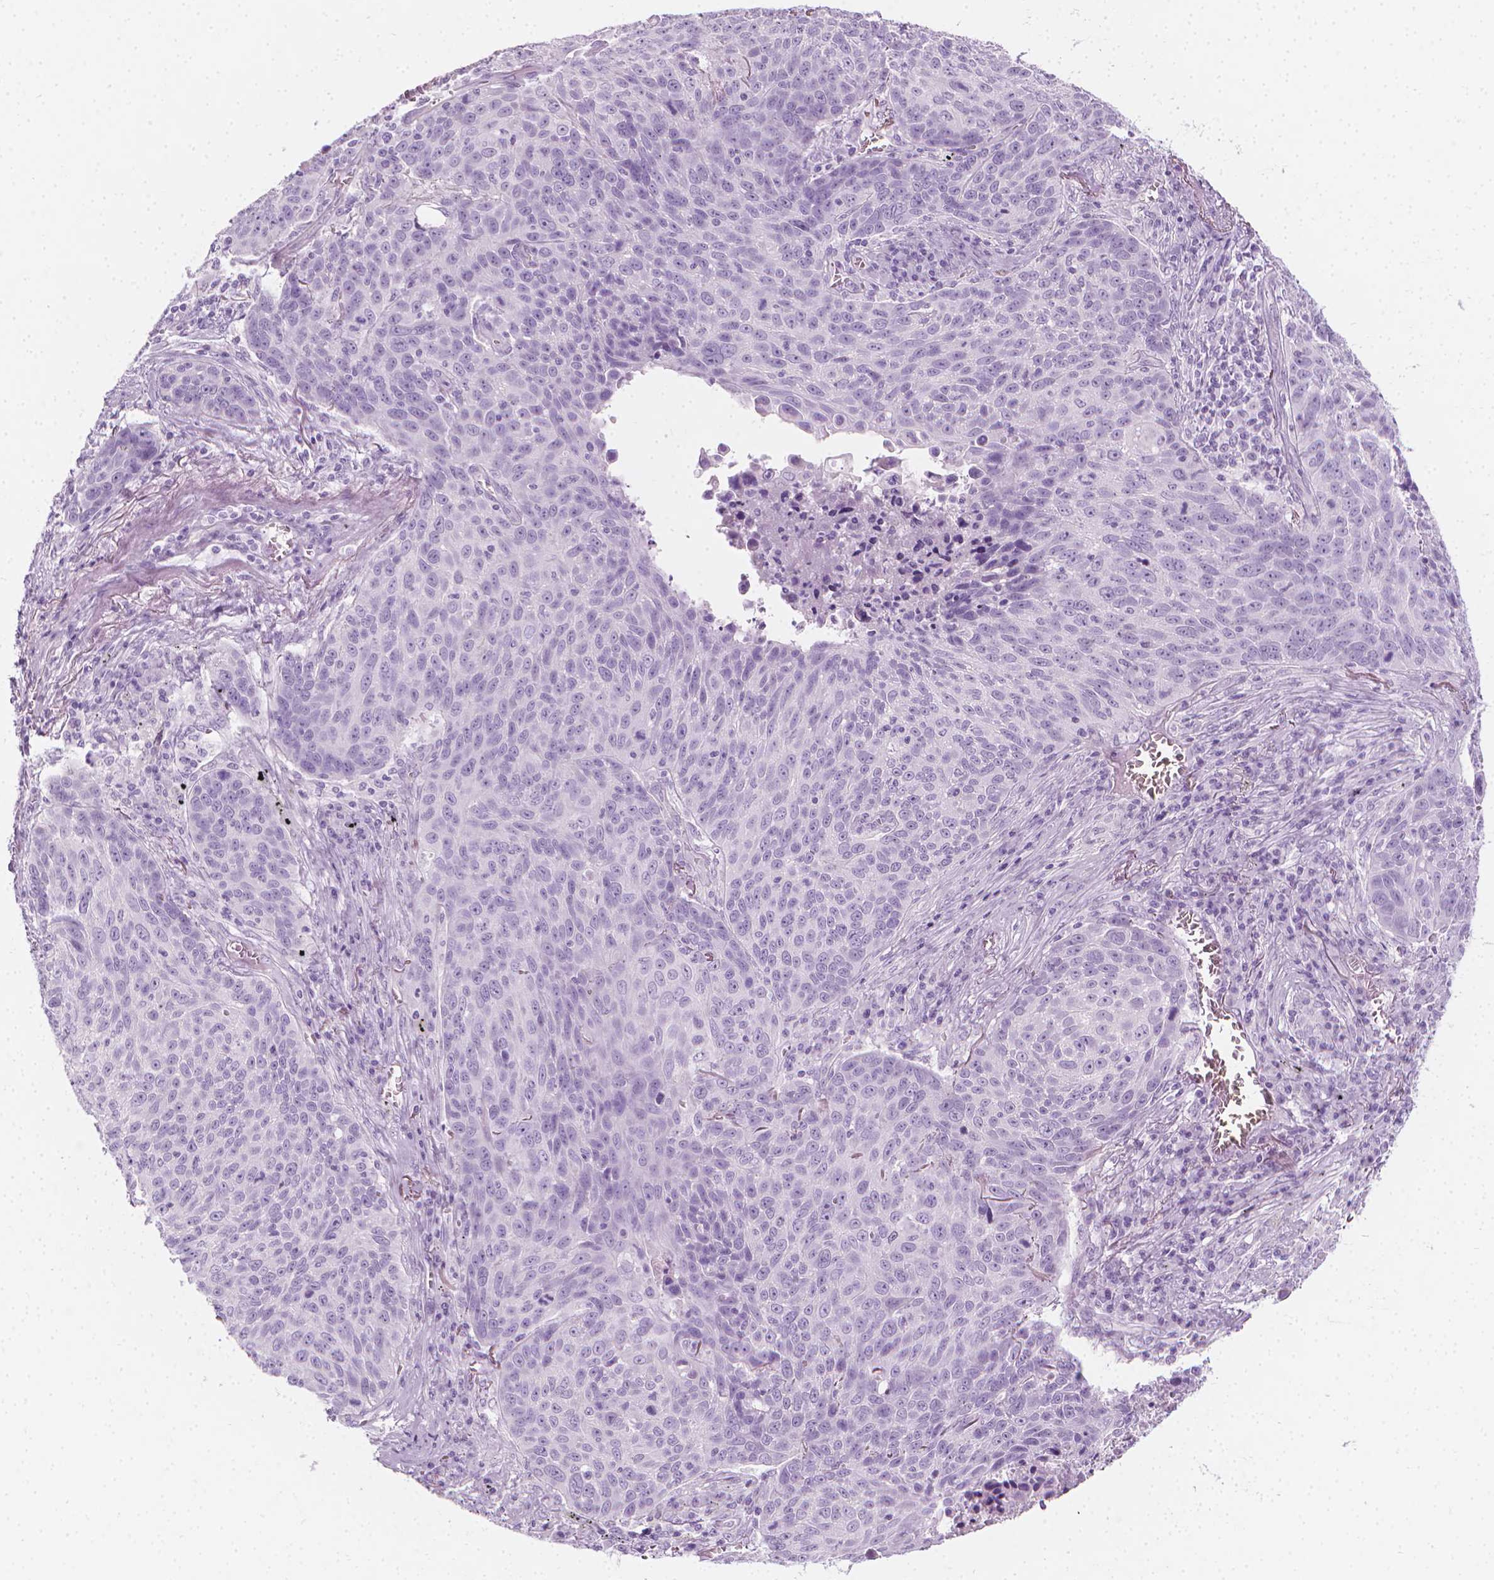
{"staining": {"intensity": "negative", "quantity": "none", "location": "none"}, "tissue": "lung cancer", "cell_type": "Tumor cells", "image_type": "cancer", "snomed": [{"axis": "morphology", "description": "Squamous cell carcinoma, NOS"}, {"axis": "topography", "description": "Lung"}], "caption": "Immunohistochemistry photomicrograph of neoplastic tissue: lung cancer stained with DAB (3,3'-diaminobenzidine) shows no significant protein expression in tumor cells.", "gene": "SCG3", "patient": {"sex": "male", "age": 78}}